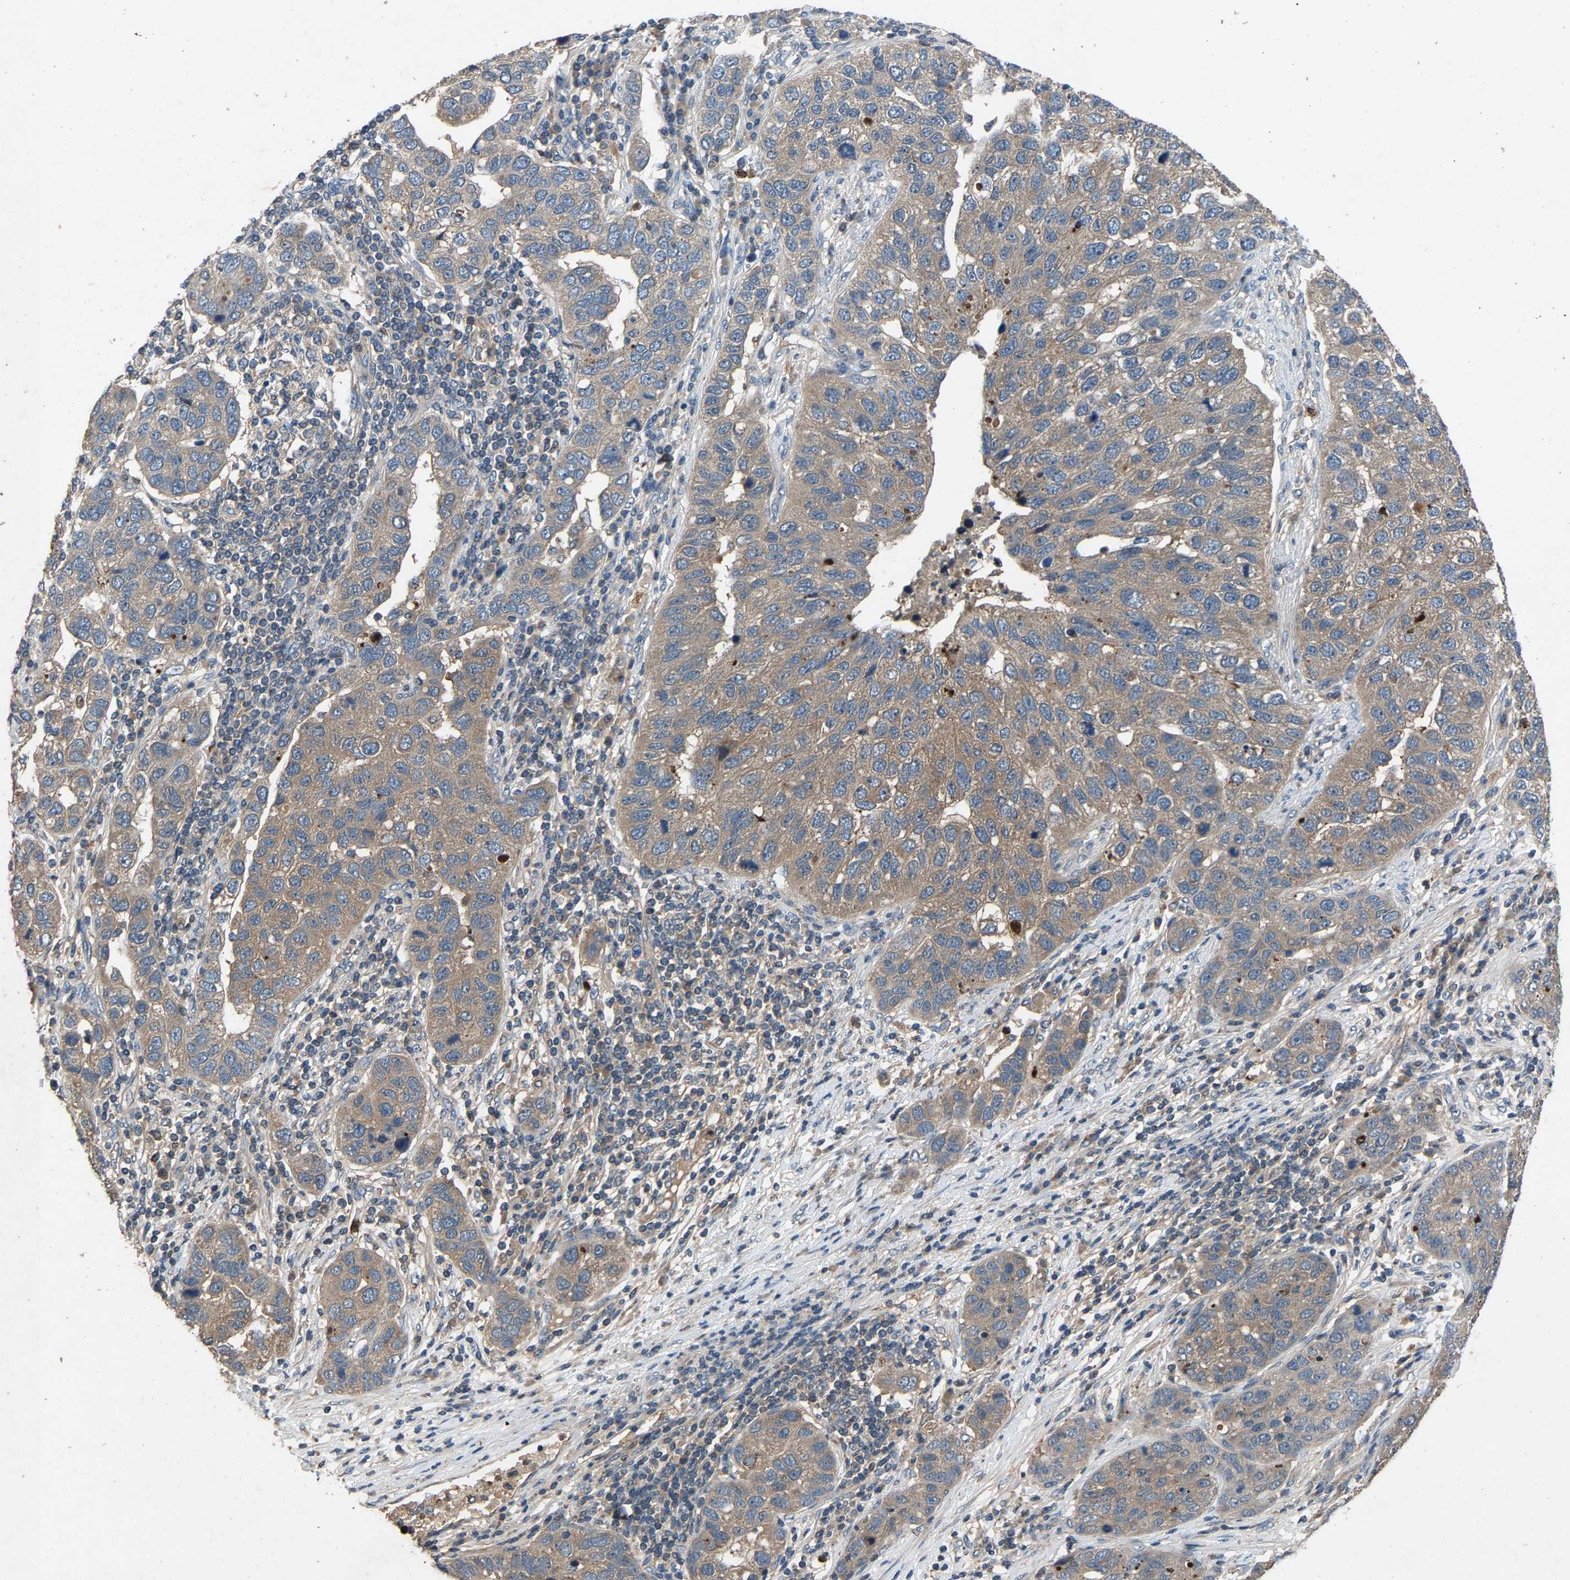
{"staining": {"intensity": "weak", "quantity": ">75%", "location": "cytoplasmic/membranous"}, "tissue": "pancreatic cancer", "cell_type": "Tumor cells", "image_type": "cancer", "snomed": [{"axis": "morphology", "description": "Adenocarcinoma, NOS"}, {"axis": "topography", "description": "Pancreas"}], "caption": "Pancreatic cancer (adenocarcinoma) tissue exhibits weak cytoplasmic/membranous positivity in about >75% of tumor cells, visualized by immunohistochemistry.", "gene": "PPID", "patient": {"sex": "female", "age": 61}}